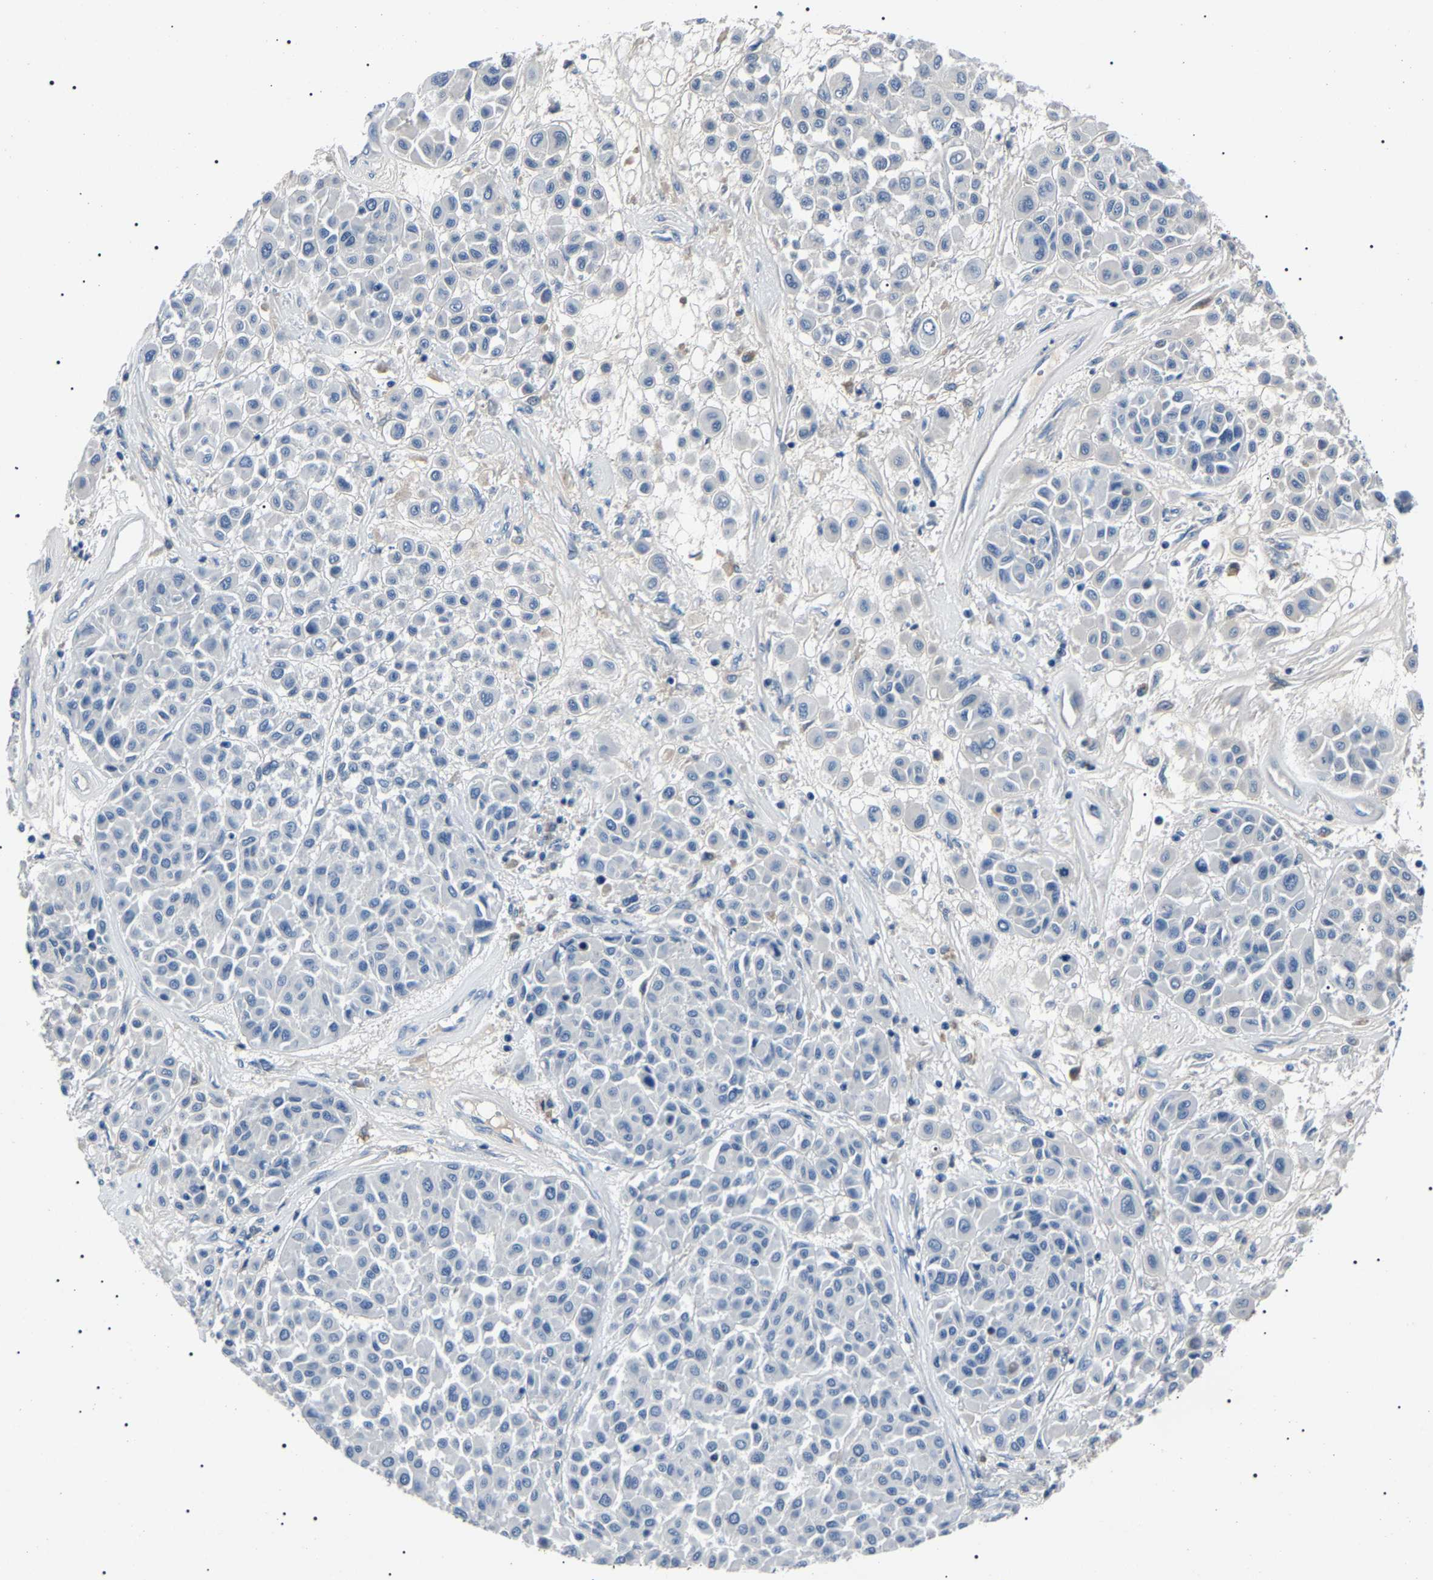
{"staining": {"intensity": "negative", "quantity": "none", "location": "none"}, "tissue": "melanoma", "cell_type": "Tumor cells", "image_type": "cancer", "snomed": [{"axis": "morphology", "description": "Malignant melanoma, Metastatic site"}, {"axis": "topography", "description": "Soft tissue"}], "caption": "Immunohistochemical staining of human melanoma exhibits no significant expression in tumor cells. (Immunohistochemistry, brightfield microscopy, high magnification).", "gene": "KLK15", "patient": {"sex": "male", "age": 41}}